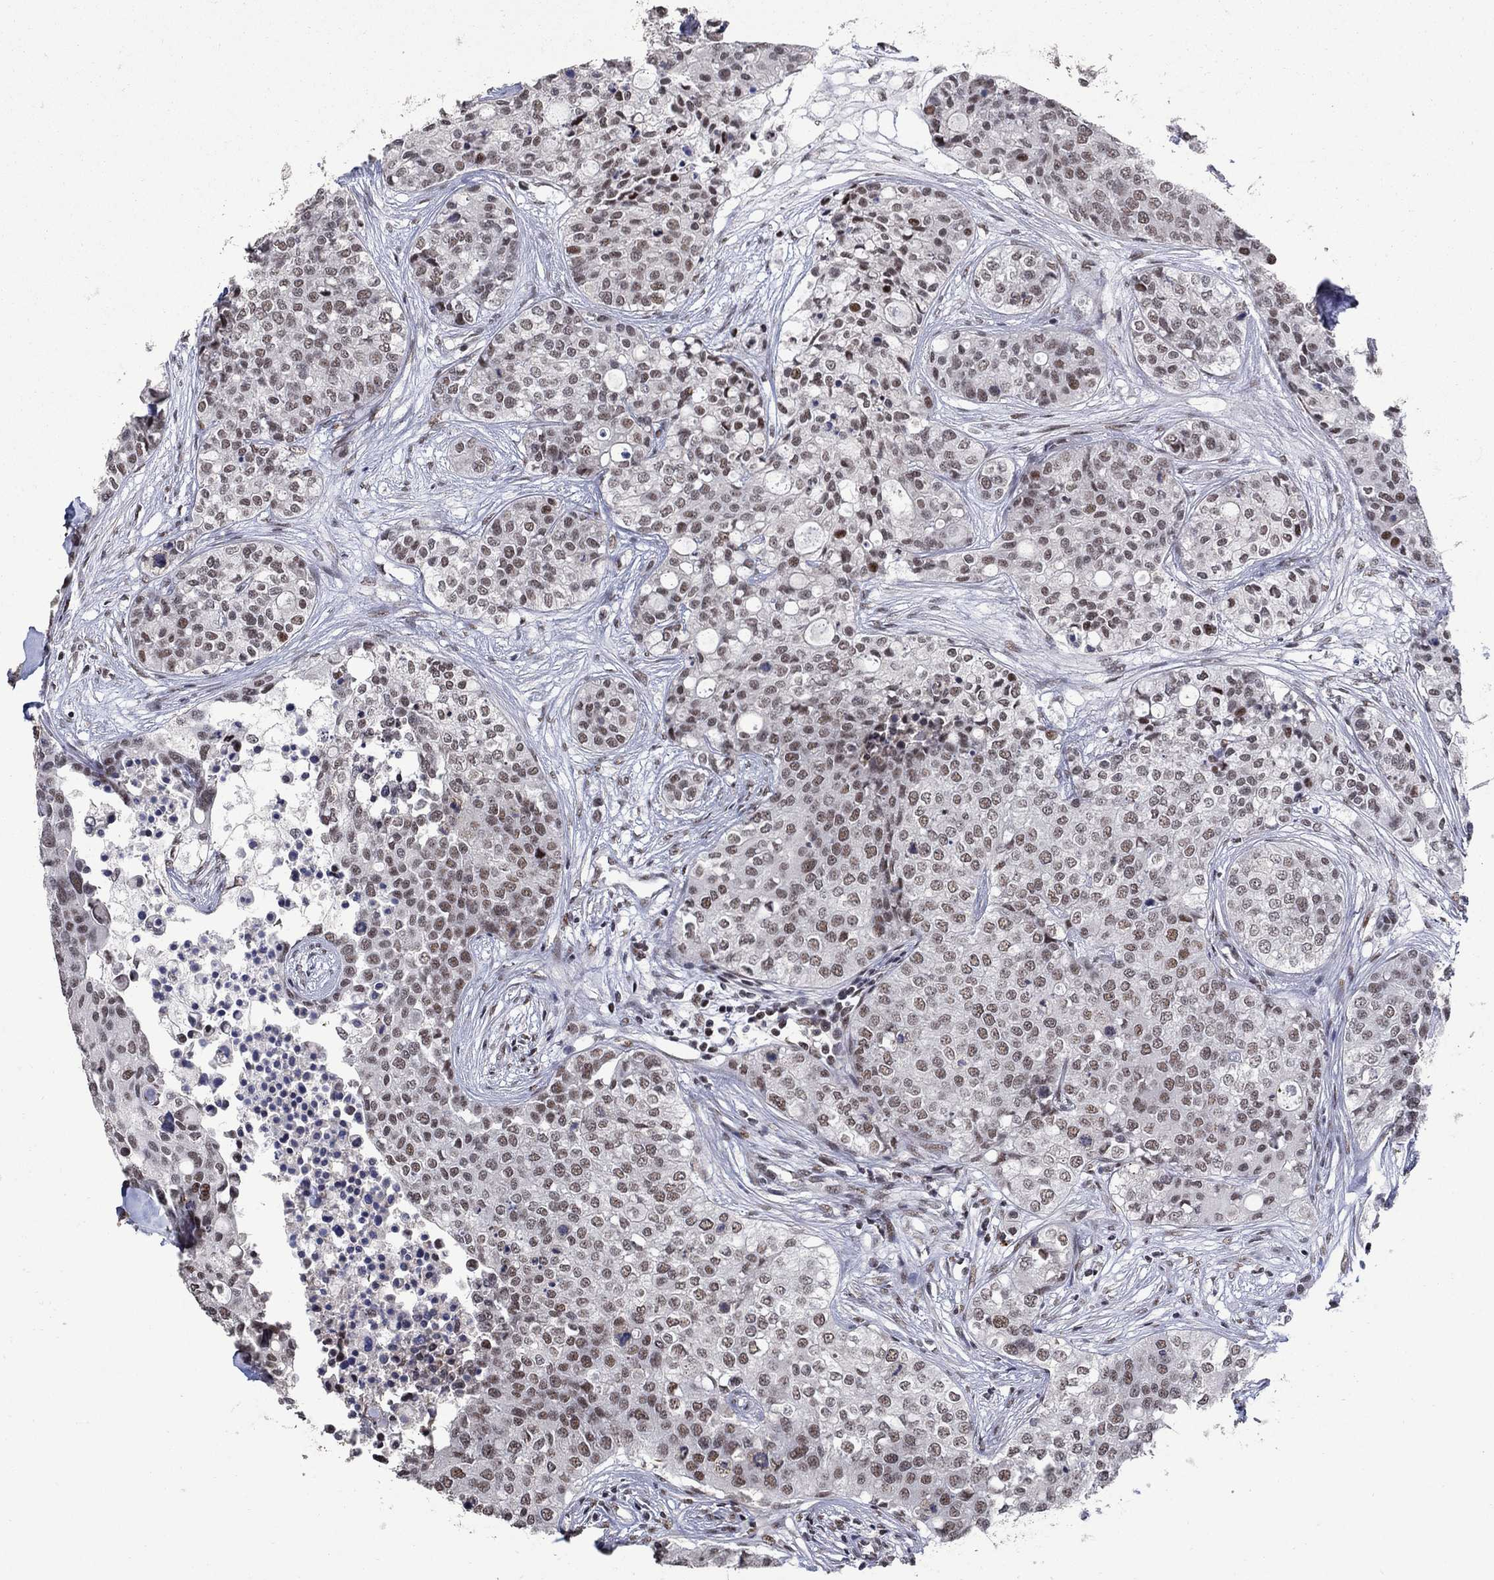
{"staining": {"intensity": "weak", "quantity": "25%-75%", "location": "nuclear"}, "tissue": "carcinoid", "cell_type": "Tumor cells", "image_type": "cancer", "snomed": [{"axis": "morphology", "description": "Carcinoid, malignant, NOS"}, {"axis": "topography", "description": "Colon"}], "caption": "Carcinoid stained for a protein (brown) reveals weak nuclear positive staining in approximately 25%-75% of tumor cells.", "gene": "PNISR", "patient": {"sex": "male", "age": 81}}